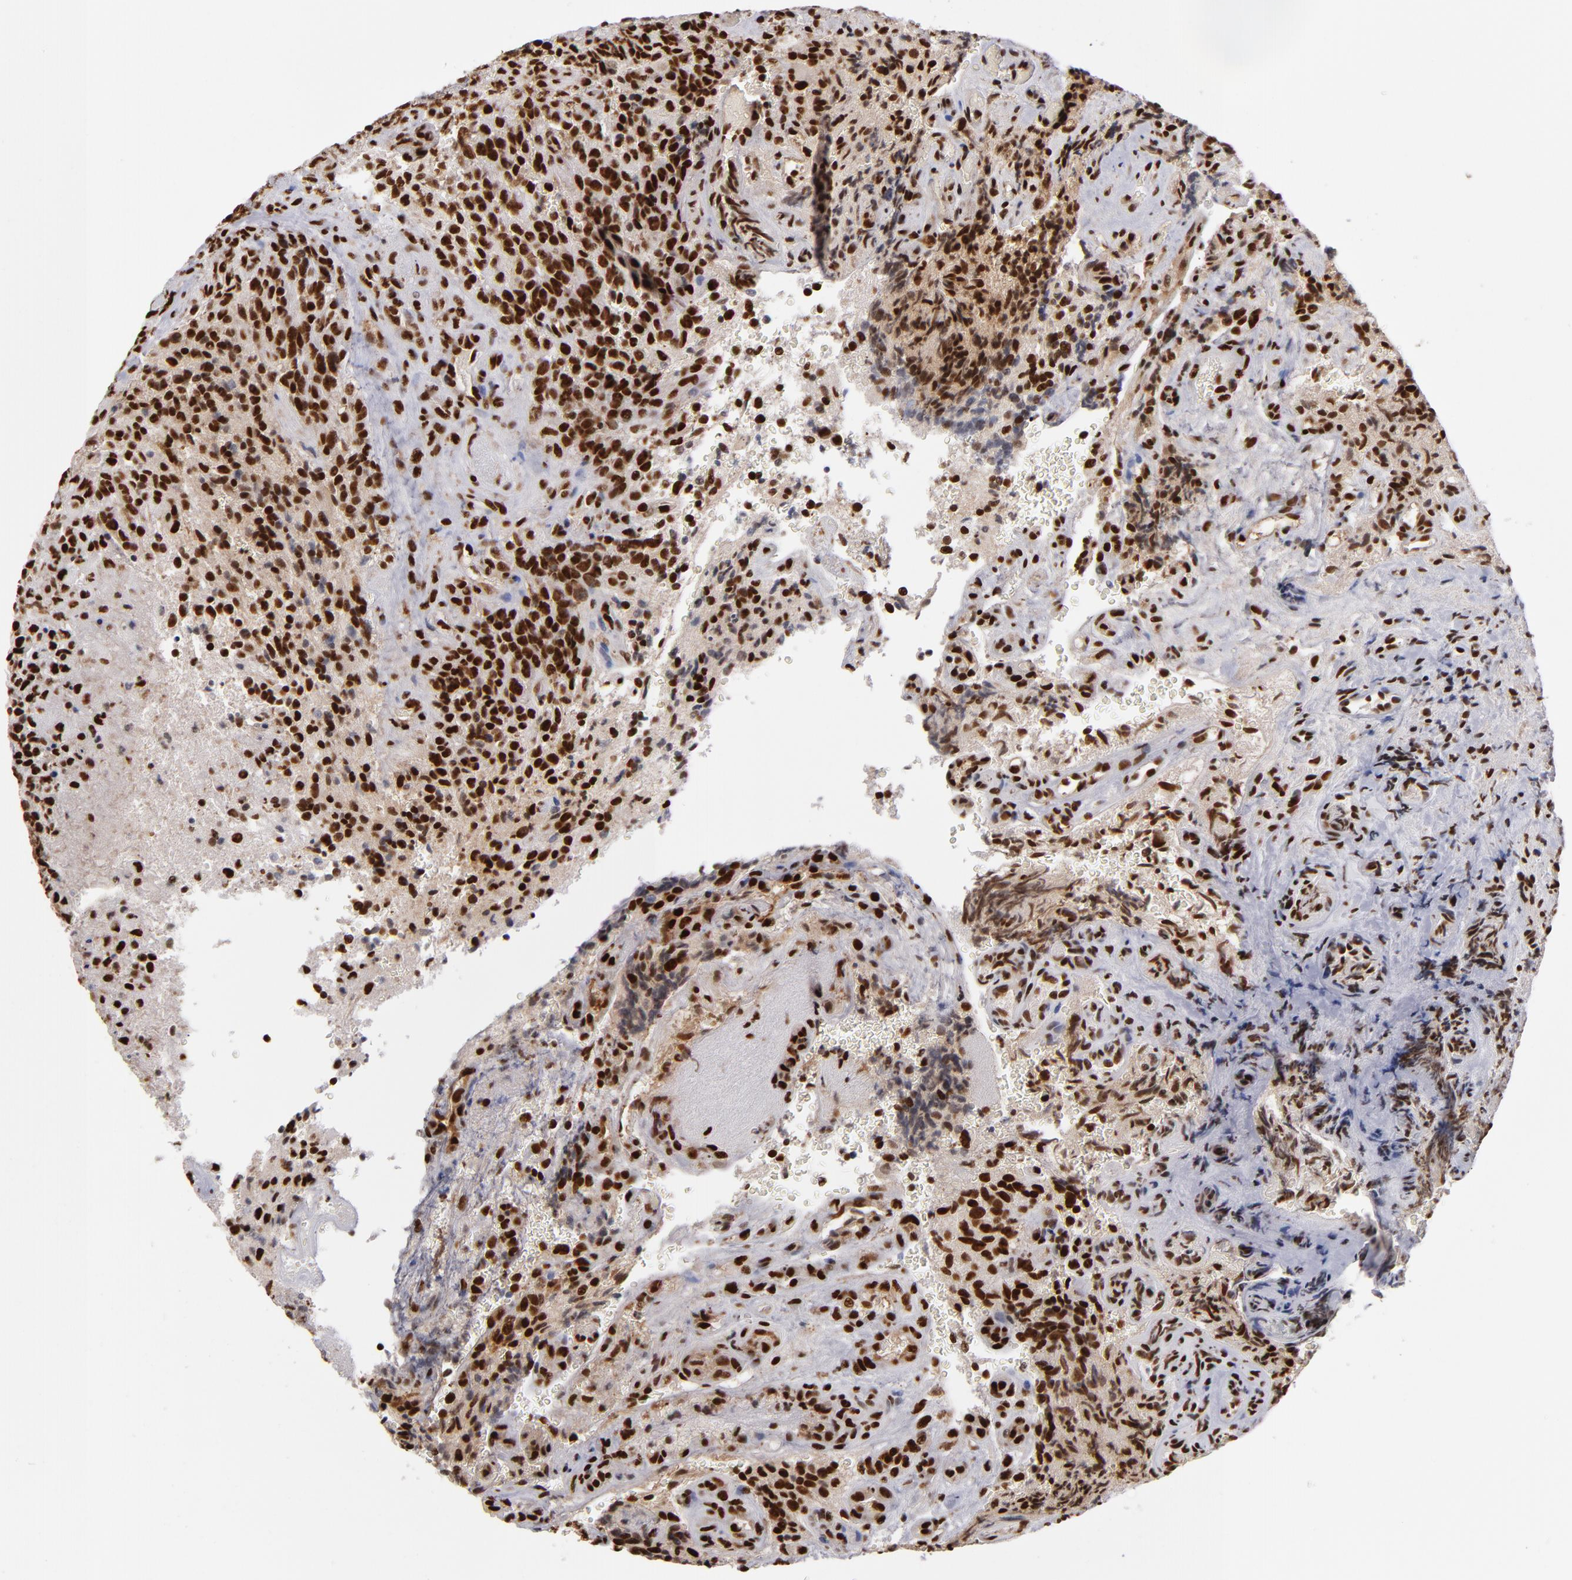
{"staining": {"intensity": "strong", "quantity": ">75%", "location": "nuclear"}, "tissue": "glioma", "cell_type": "Tumor cells", "image_type": "cancer", "snomed": [{"axis": "morphology", "description": "Normal tissue, NOS"}, {"axis": "morphology", "description": "Glioma, malignant, High grade"}, {"axis": "topography", "description": "Cerebral cortex"}], "caption": "Tumor cells reveal strong nuclear staining in approximately >75% of cells in glioma.", "gene": "MRE11", "patient": {"sex": "male", "age": 56}}